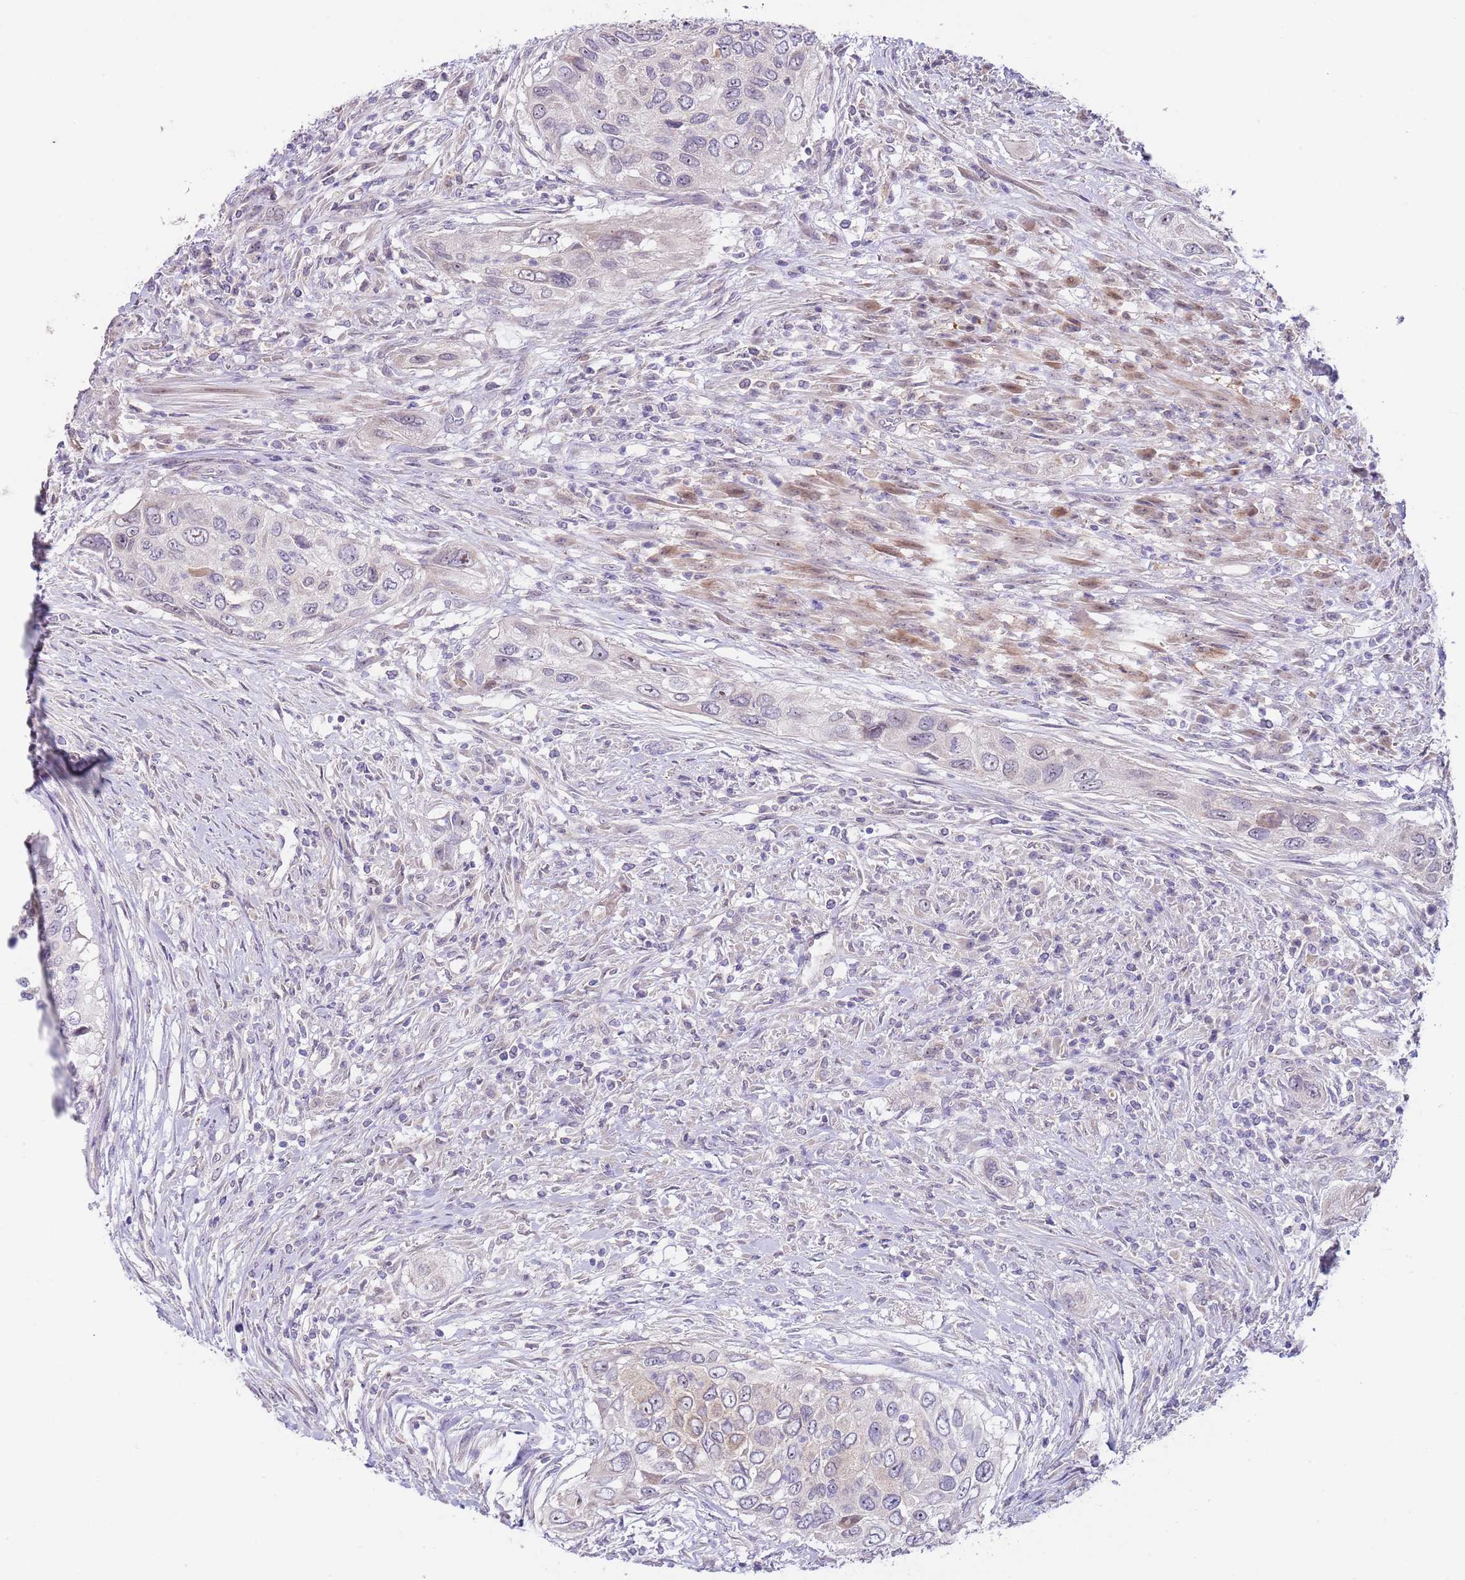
{"staining": {"intensity": "negative", "quantity": "none", "location": "none"}, "tissue": "urothelial cancer", "cell_type": "Tumor cells", "image_type": "cancer", "snomed": [{"axis": "morphology", "description": "Urothelial carcinoma, High grade"}, {"axis": "topography", "description": "Urinary bladder"}], "caption": "Immunohistochemistry (IHC) photomicrograph of human urothelial carcinoma (high-grade) stained for a protein (brown), which reveals no positivity in tumor cells.", "gene": "AP1S2", "patient": {"sex": "female", "age": 60}}